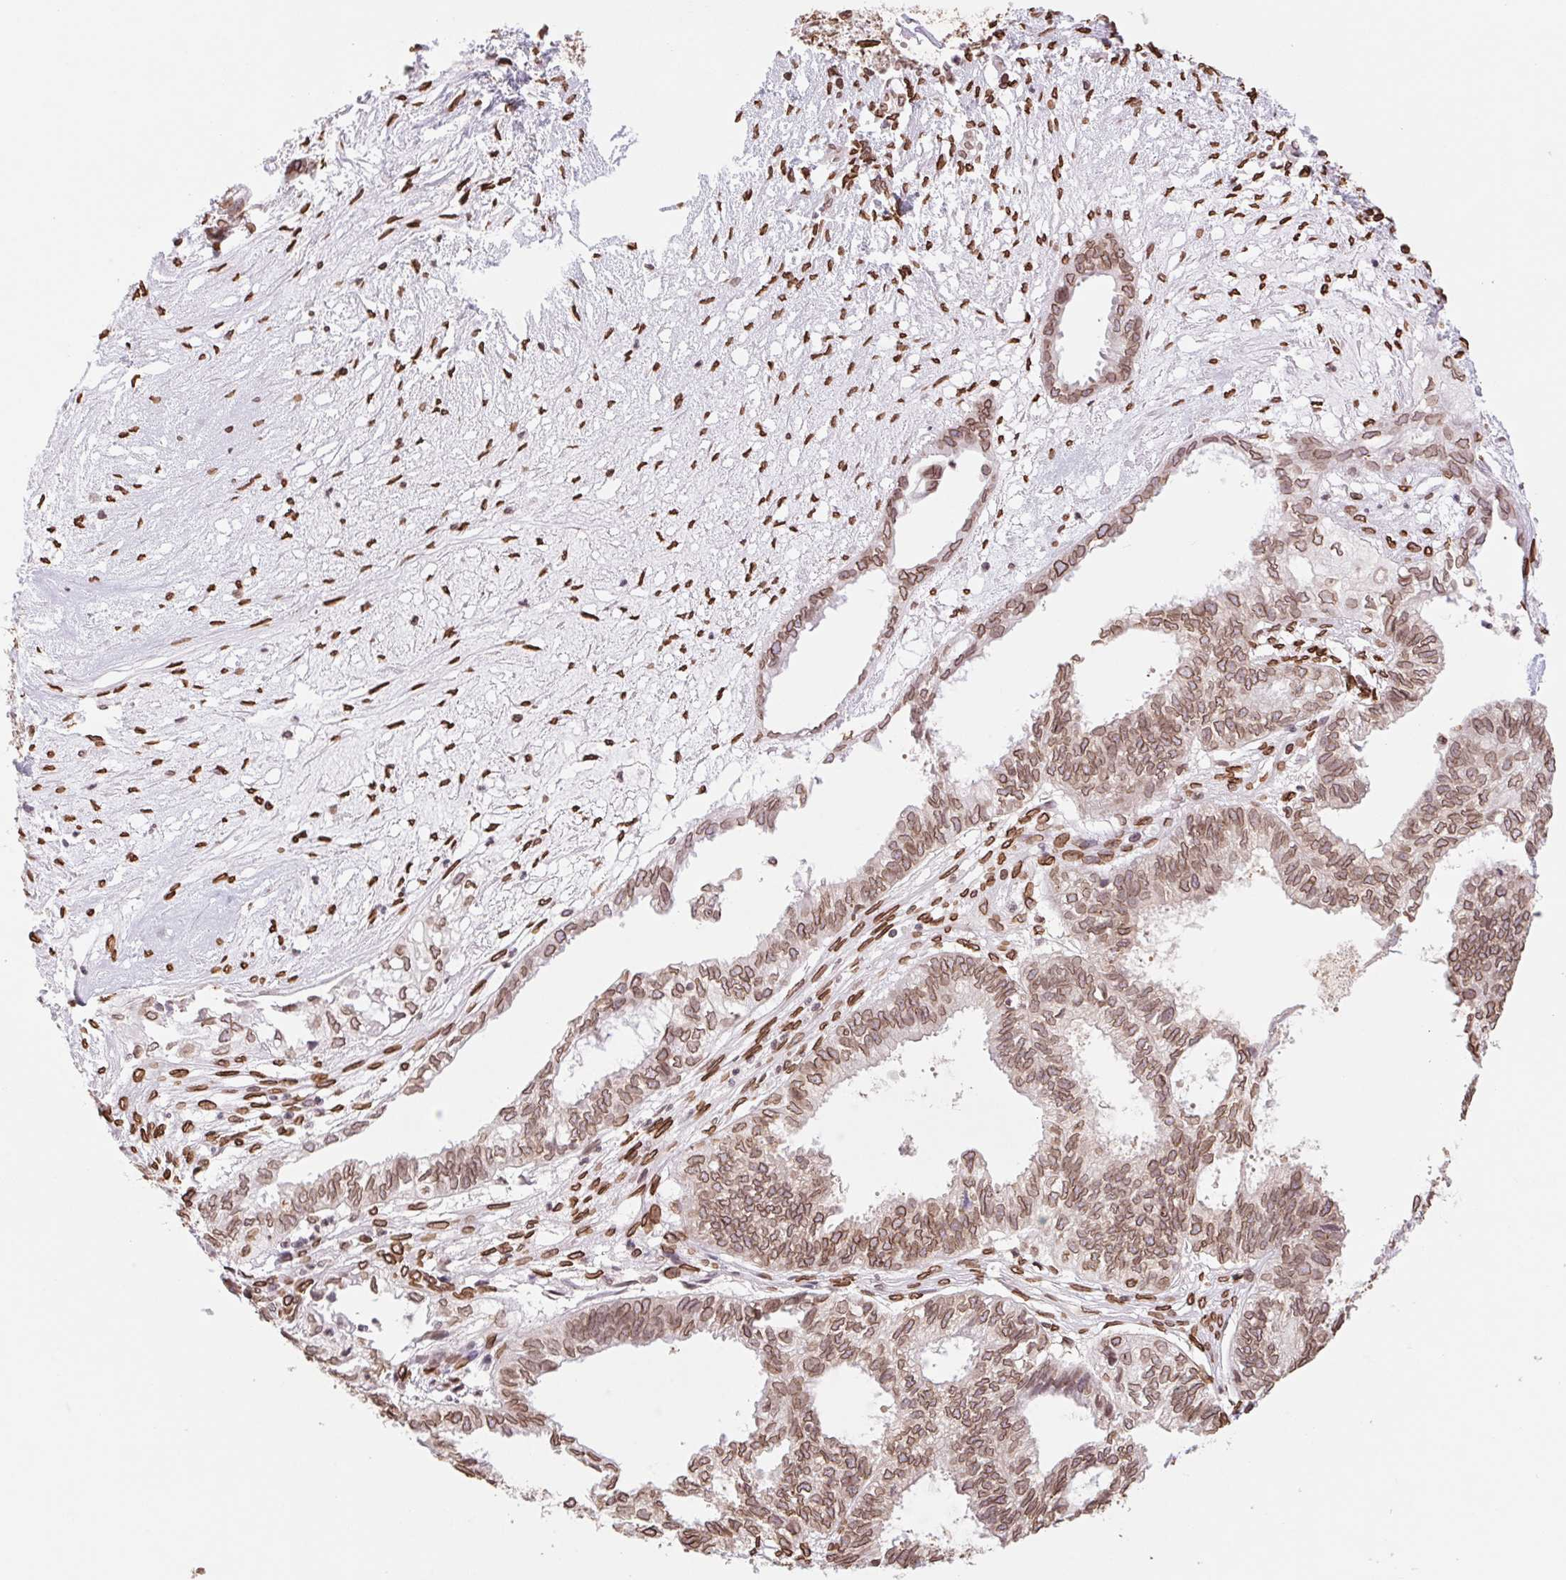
{"staining": {"intensity": "moderate", "quantity": ">75%", "location": "cytoplasmic/membranous,nuclear"}, "tissue": "ovarian cancer", "cell_type": "Tumor cells", "image_type": "cancer", "snomed": [{"axis": "morphology", "description": "Carcinoma, endometroid"}, {"axis": "topography", "description": "Ovary"}], "caption": "A micrograph of endometroid carcinoma (ovarian) stained for a protein shows moderate cytoplasmic/membranous and nuclear brown staining in tumor cells.", "gene": "LMNB2", "patient": {"sex": "female", "age": 64}}